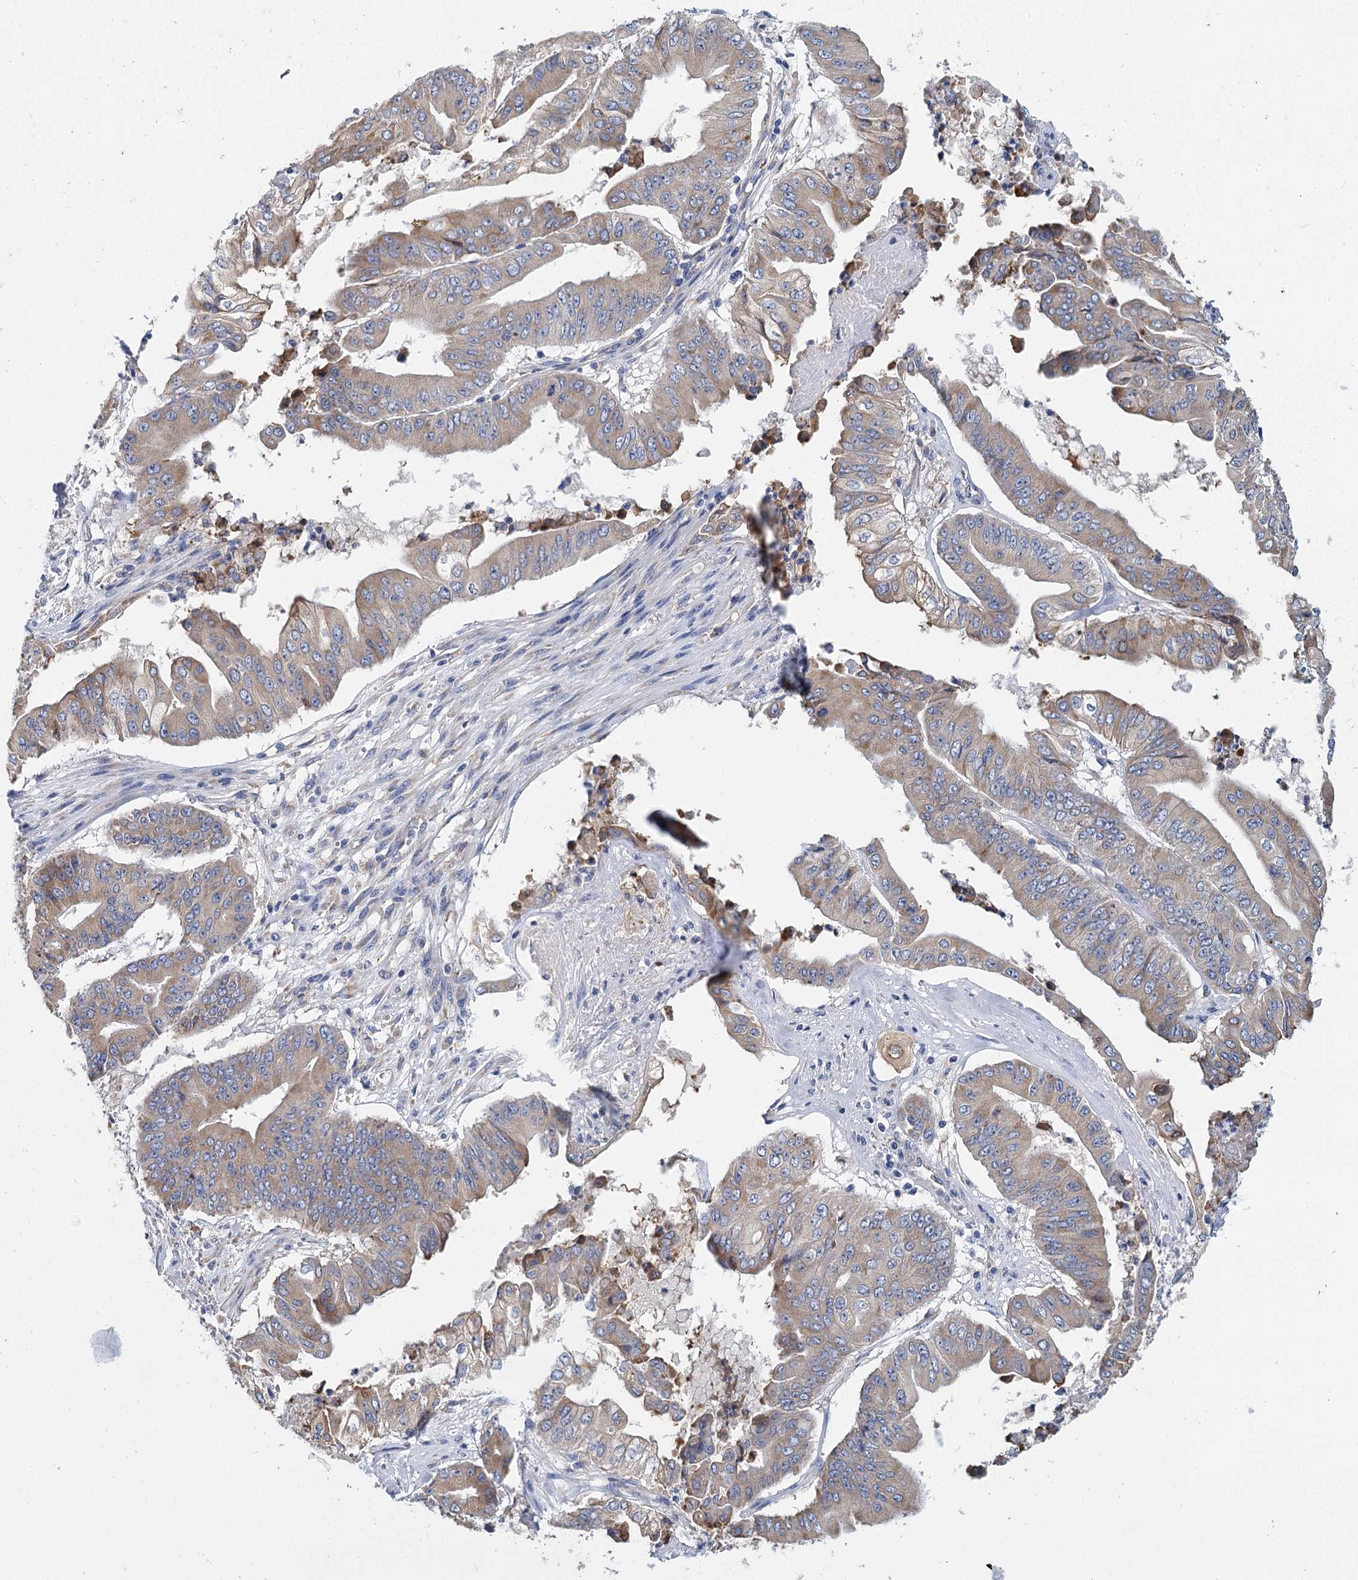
{"staining": {"intensity": "weak", "quantity": "25%-75%", "location": "cytoplasmic/membranous"}, "tissue": "pancreatic cancer", "cell_type": "Tumor cells", "image_type": "cancer", "snomed": [{"axis": "morphology", "description": "Adenocarcinoma, NOS"}, {"axis": "topography", "description": "Pancreas"}], "caption": "Immunohistochemical staining of pancreatic cancer (adenocarcinoma) exhibits low levels of weak cytoplasmic/membranous staining in about 25%-75% of tumor cells.", "gene": "ANKRD16", "patient": {"sex": "female", "age": 77}}